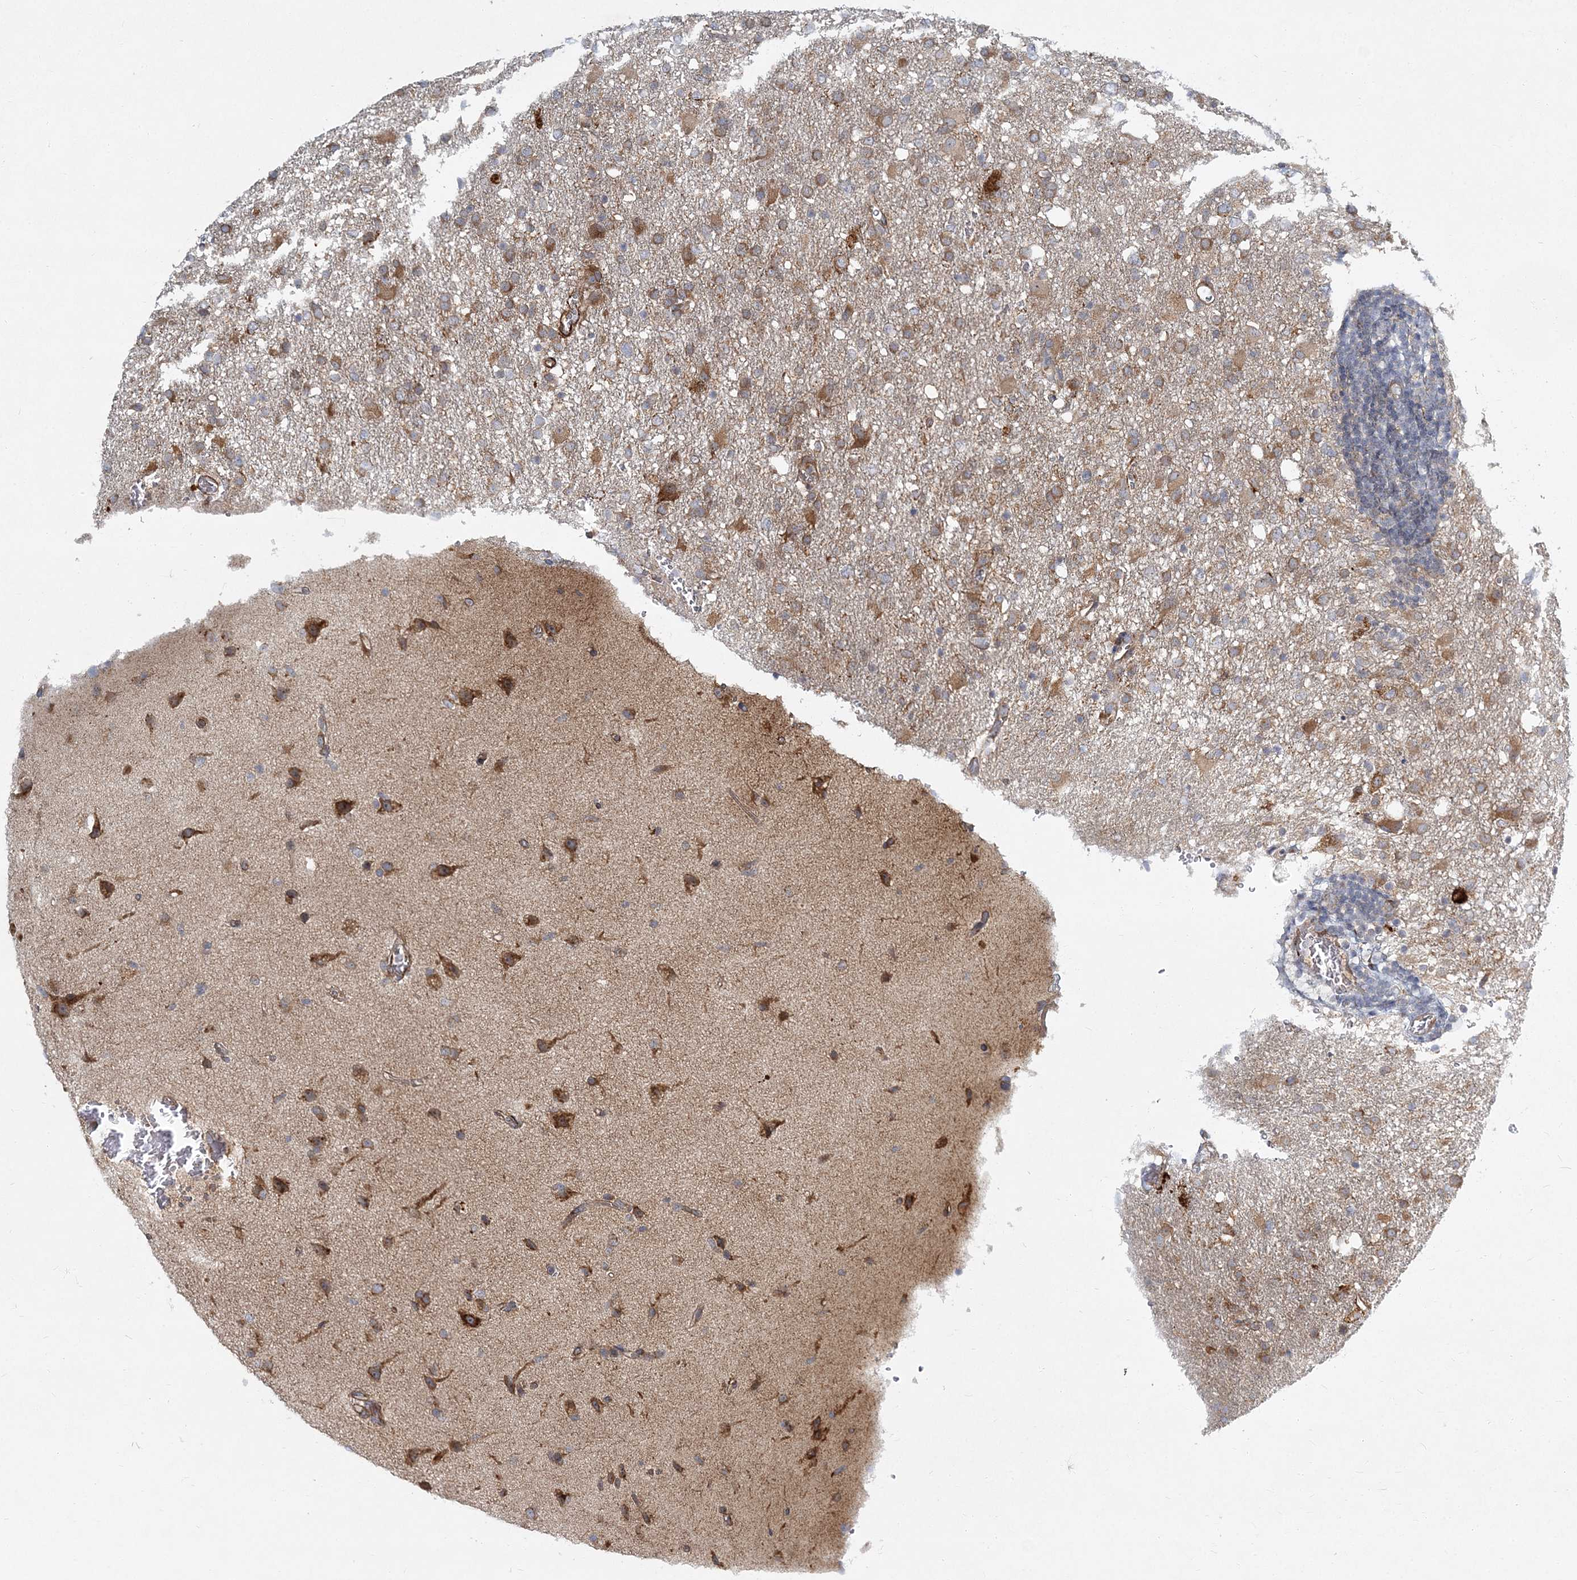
{"staining": {"intensity": "weak", "quantity": "25%-75%", "location": "cytoplasmic/membranous"}, "tissue": "glioma", "cell_type": "Tumor cells", "image_type": "cancer", "snomed": [{"axis": "morphology", "description": "Glioma, malignant, High grade"}, {"axis": "topography", "description": "Brain"}], "caption": "DAB immunohistochemical staining of glioma demonstrates weak cytoplasmic/membranous protein positivity in approximately 25%-75% of tumor cells.", "gene": "NBAS", "patient": {"sex": "female", "age": 57}}